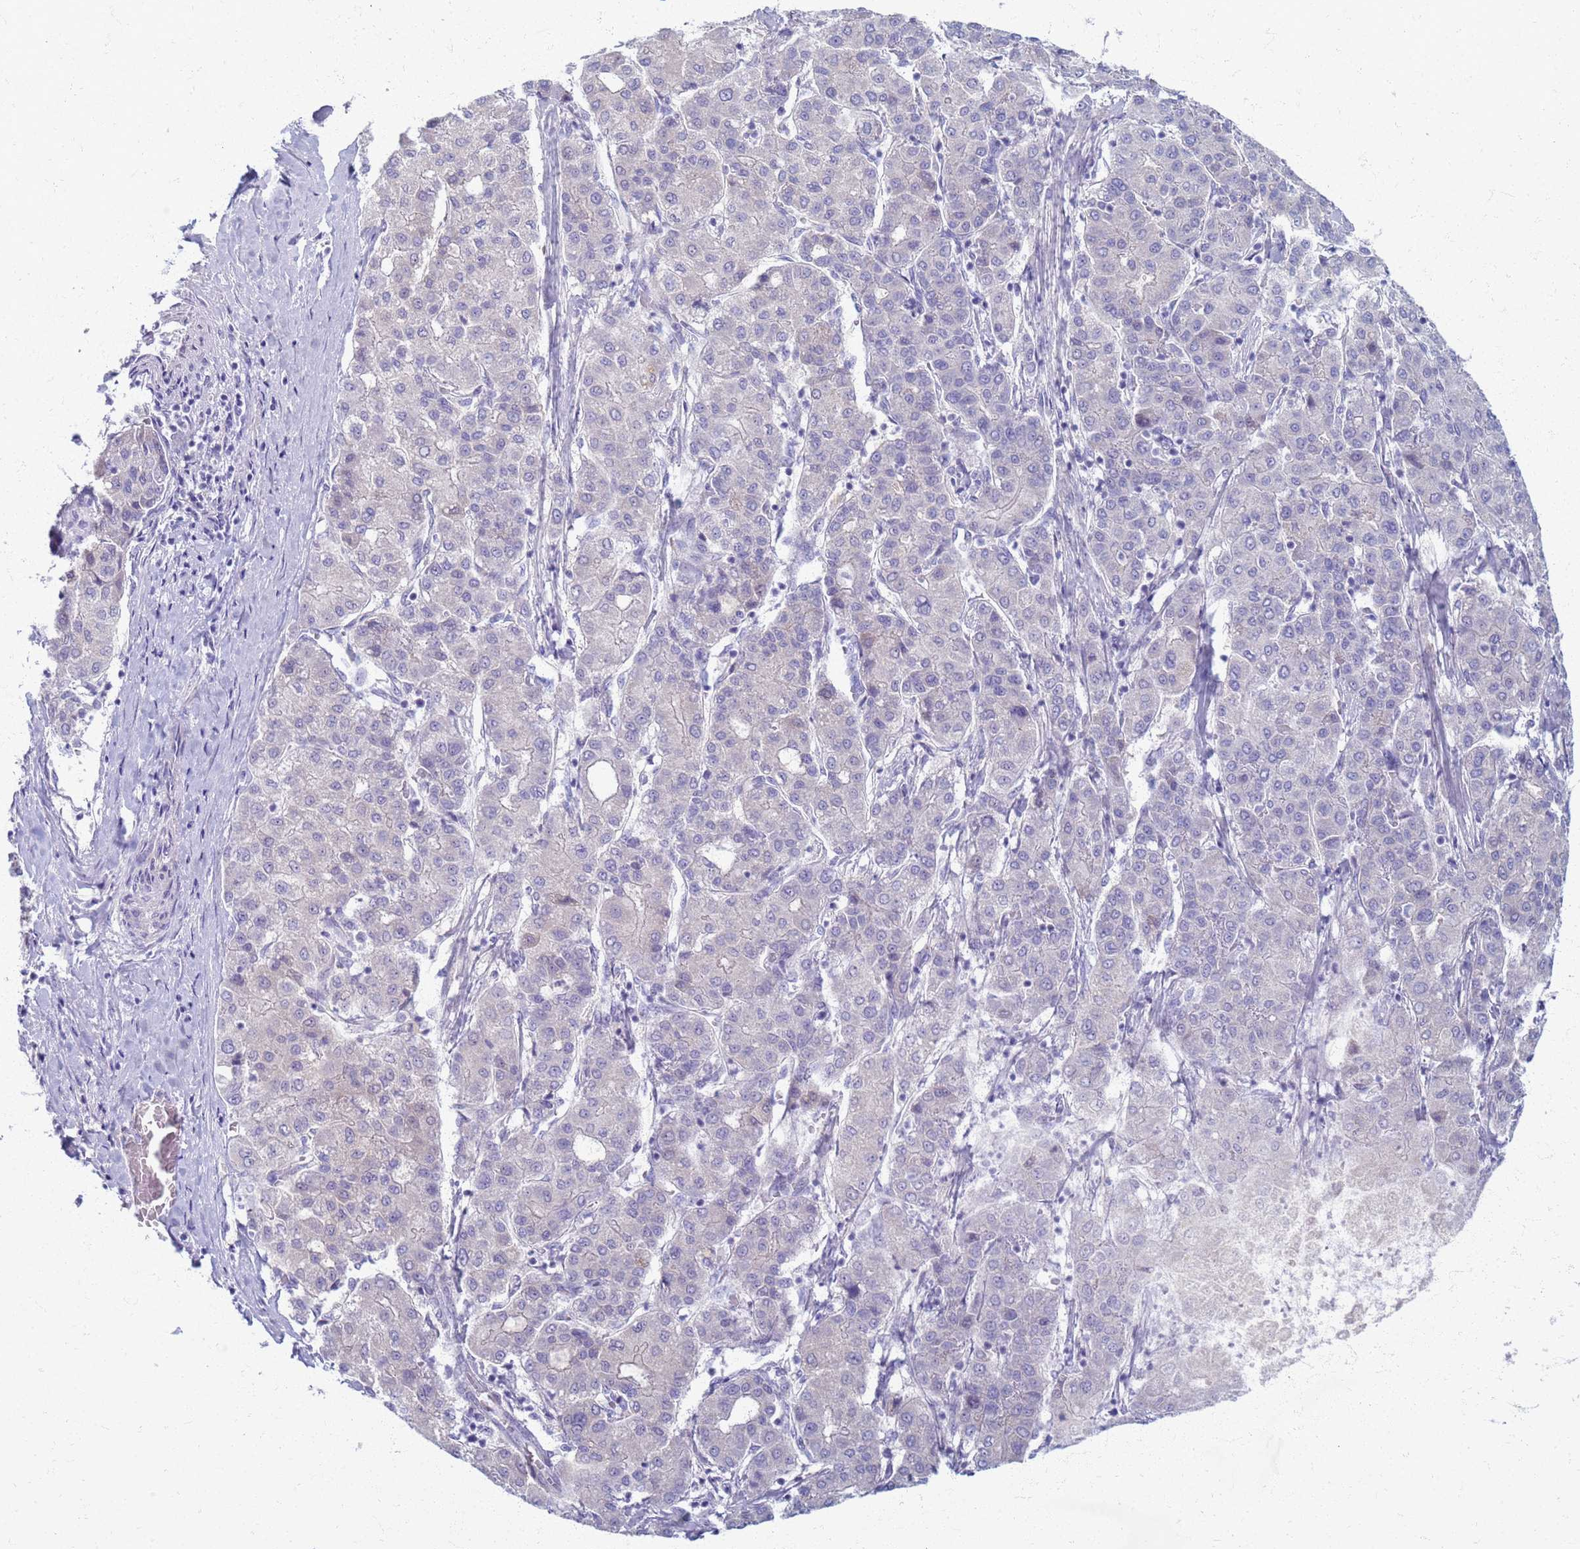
{"staining": {"intensity": "negative", "quantity": "none", "location": "none"}, "tissue": "liver cancer", "cell_type": "Tumor cells", "image_type": "cancer", "snomed": [{"axis": "morphology", "description": "Carcinoma, Hepatocellular, NOS"}, {"axis": "topography", "description": "Liver"}], "caption": "An image of liver hepatocellular carcinoma stained for a protein displays no brown staining in tumor cells. (Brightfield microscopy of DAB (3,3'-diaminobenzidine) immunohistochemistry (IHC) at high magnification).", "gene": "CLCA2", "patient": {"sex": "male", "age": 65}}